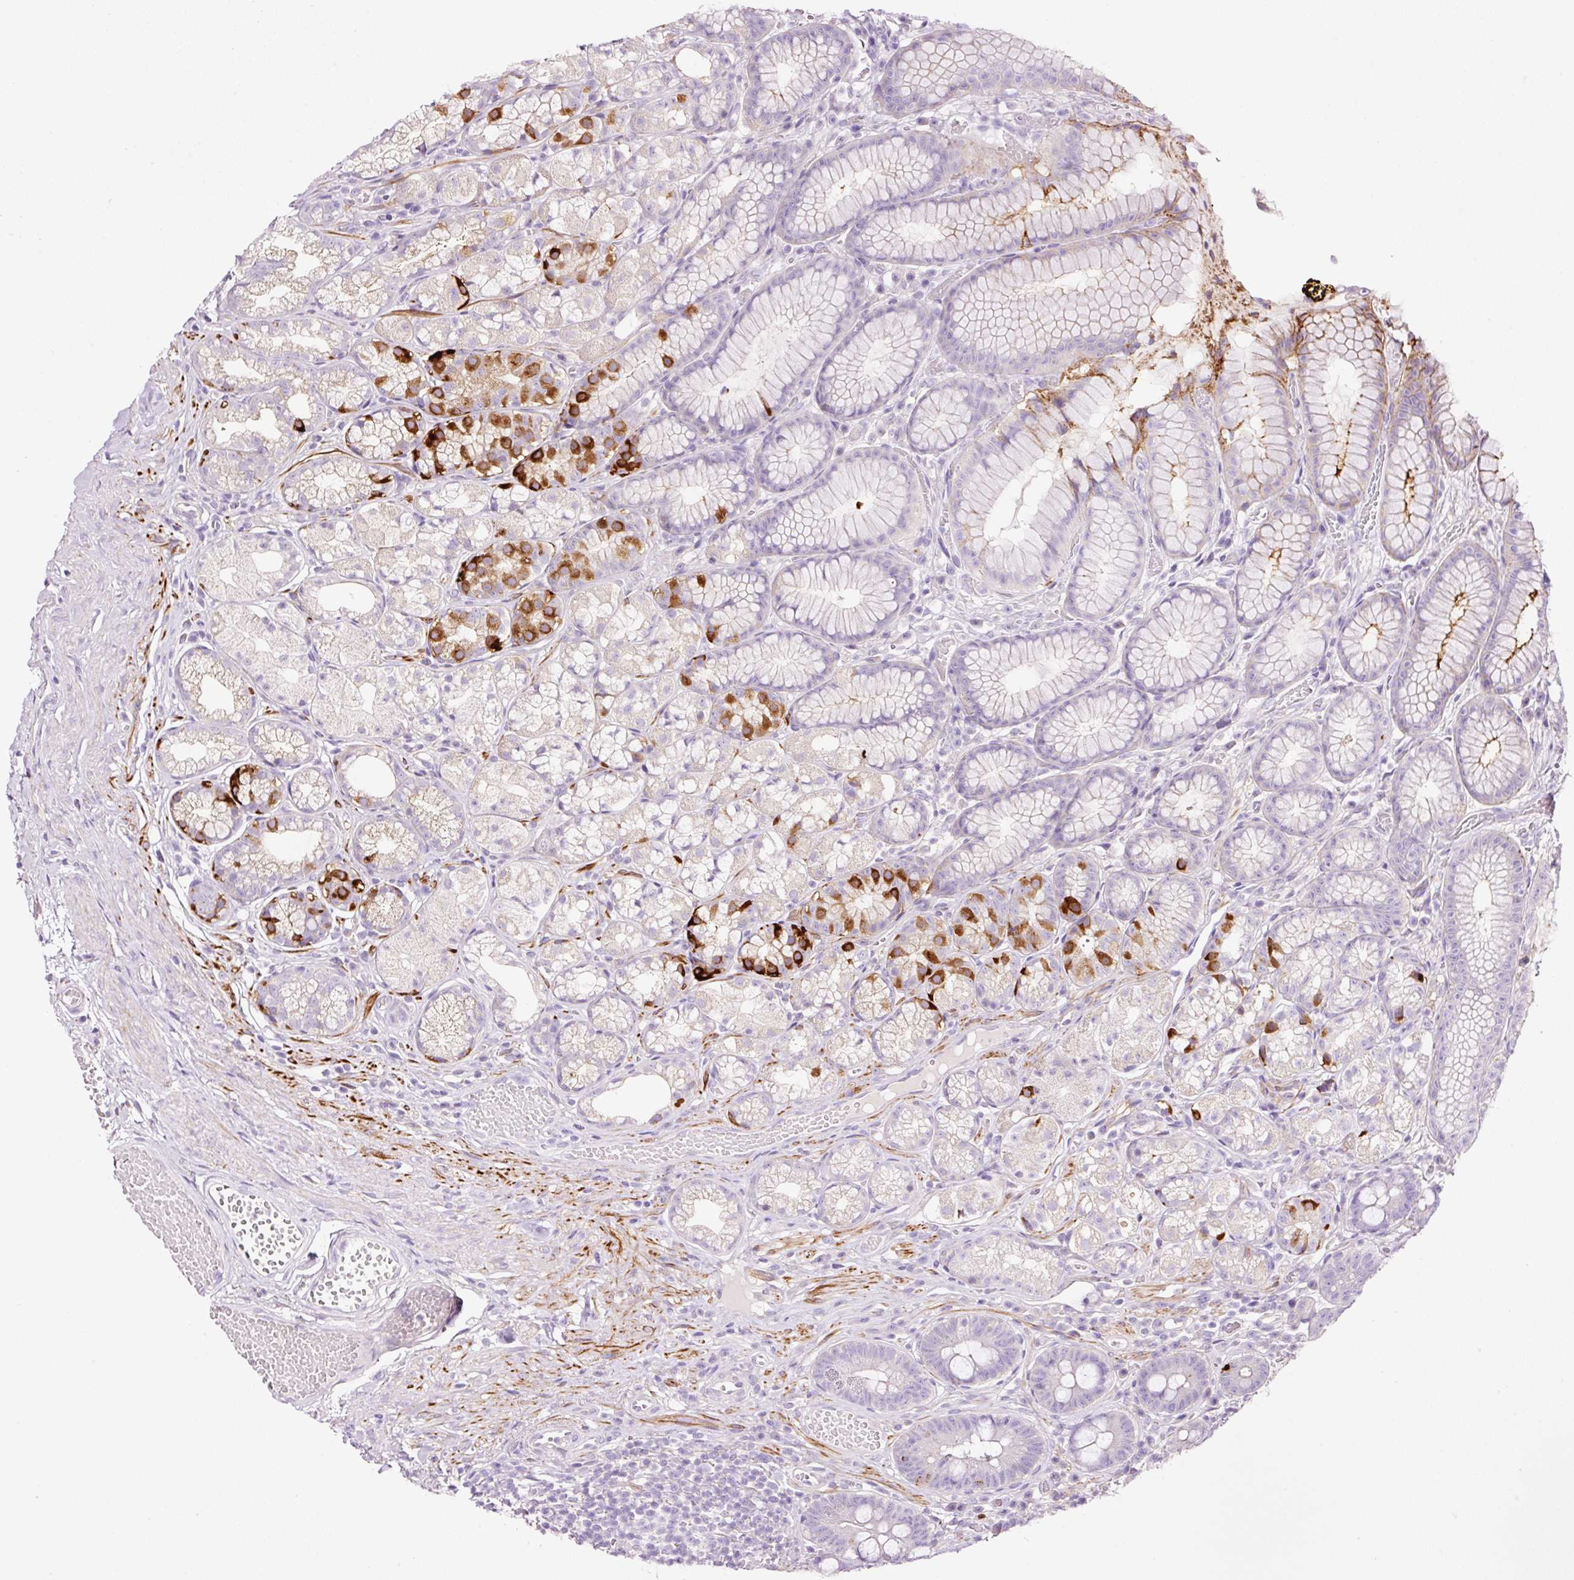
{"staining": {"intensity": "strong", "quantity": "<25%", "location": "cytoplasmic/membranous"}, "tissue": "stomach", "cell_type": "Glandular cells", "image_type": "normal", "snomed": [{"axis": "morphology", "description": "Normal tissue, NOS"}, {"axis": "topography", "description": "Smooth muscle"}, {"axis": "topography", "description": "Stomach"}], "caption": "Brown immunohistochemical staining in normal stomach shows strong cytoplasmic/membranous positivity in about <25% of glandular cells.", "gene": "PAM", "patient": {"sex": "male", "age": 70}}